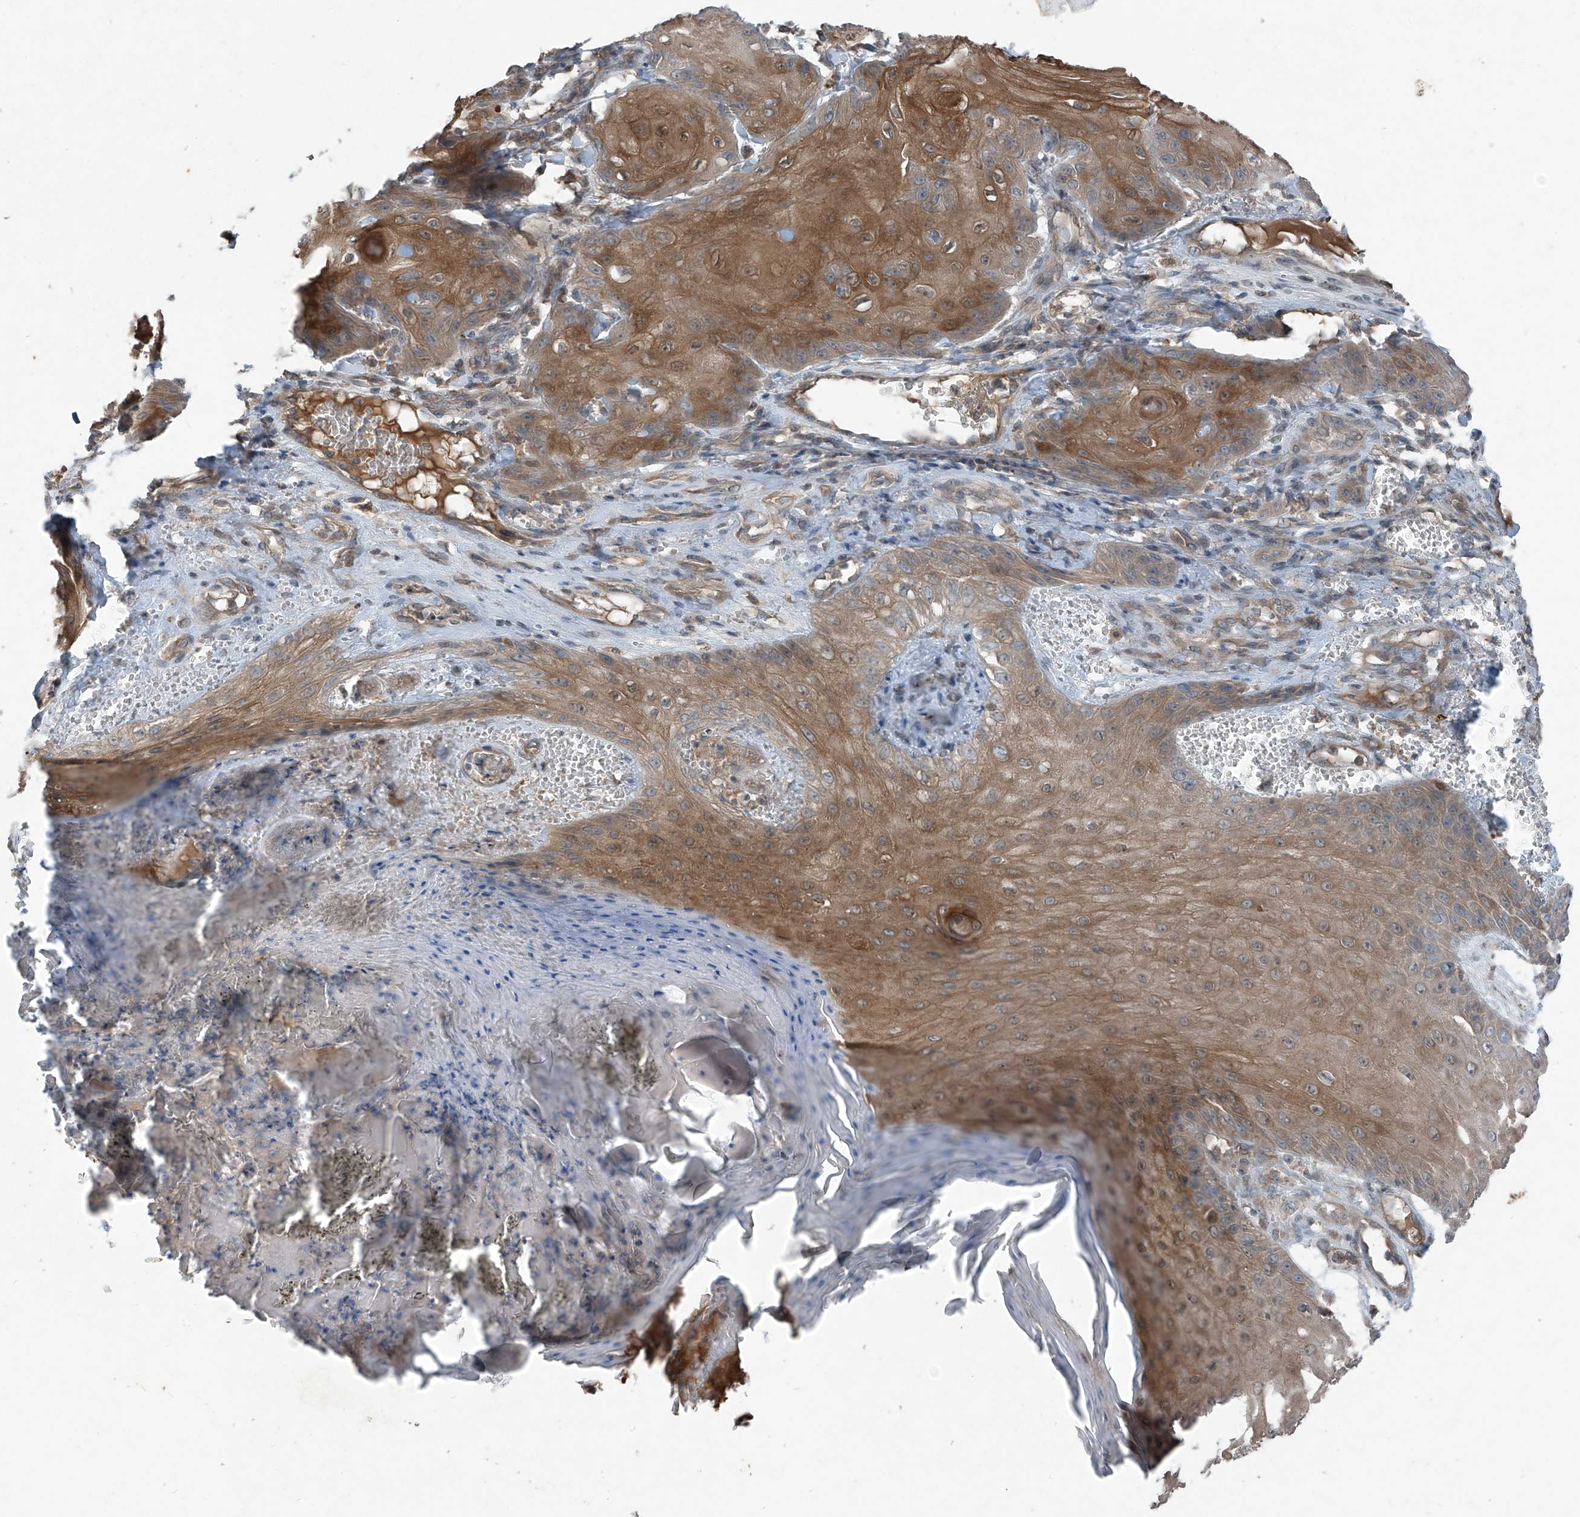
{"staining": {"intensity": "moderate", "quantity": "25%-75%", "location": "cytoplasmic/membranous"}, "tissue": "skin cancer", "cell_type": "Tumor cells", "image_type": "cancer", "snomed": [{"axis": "morphology", "description": "Squamous cell carcinoma, NOS"}, {"axis": "topography", "description": "Skin"}], "caption": "IHC micrograph of skin cancer (squamous cell carcinoma) stained for a protein (brown), which demonstrates medium levels of moderate cytoplasmic/membranous positivity in approximately 25%-75% of tumor cells.", "gene": "FOXRED2", "patient": {"sex": "male", "age": 74}}